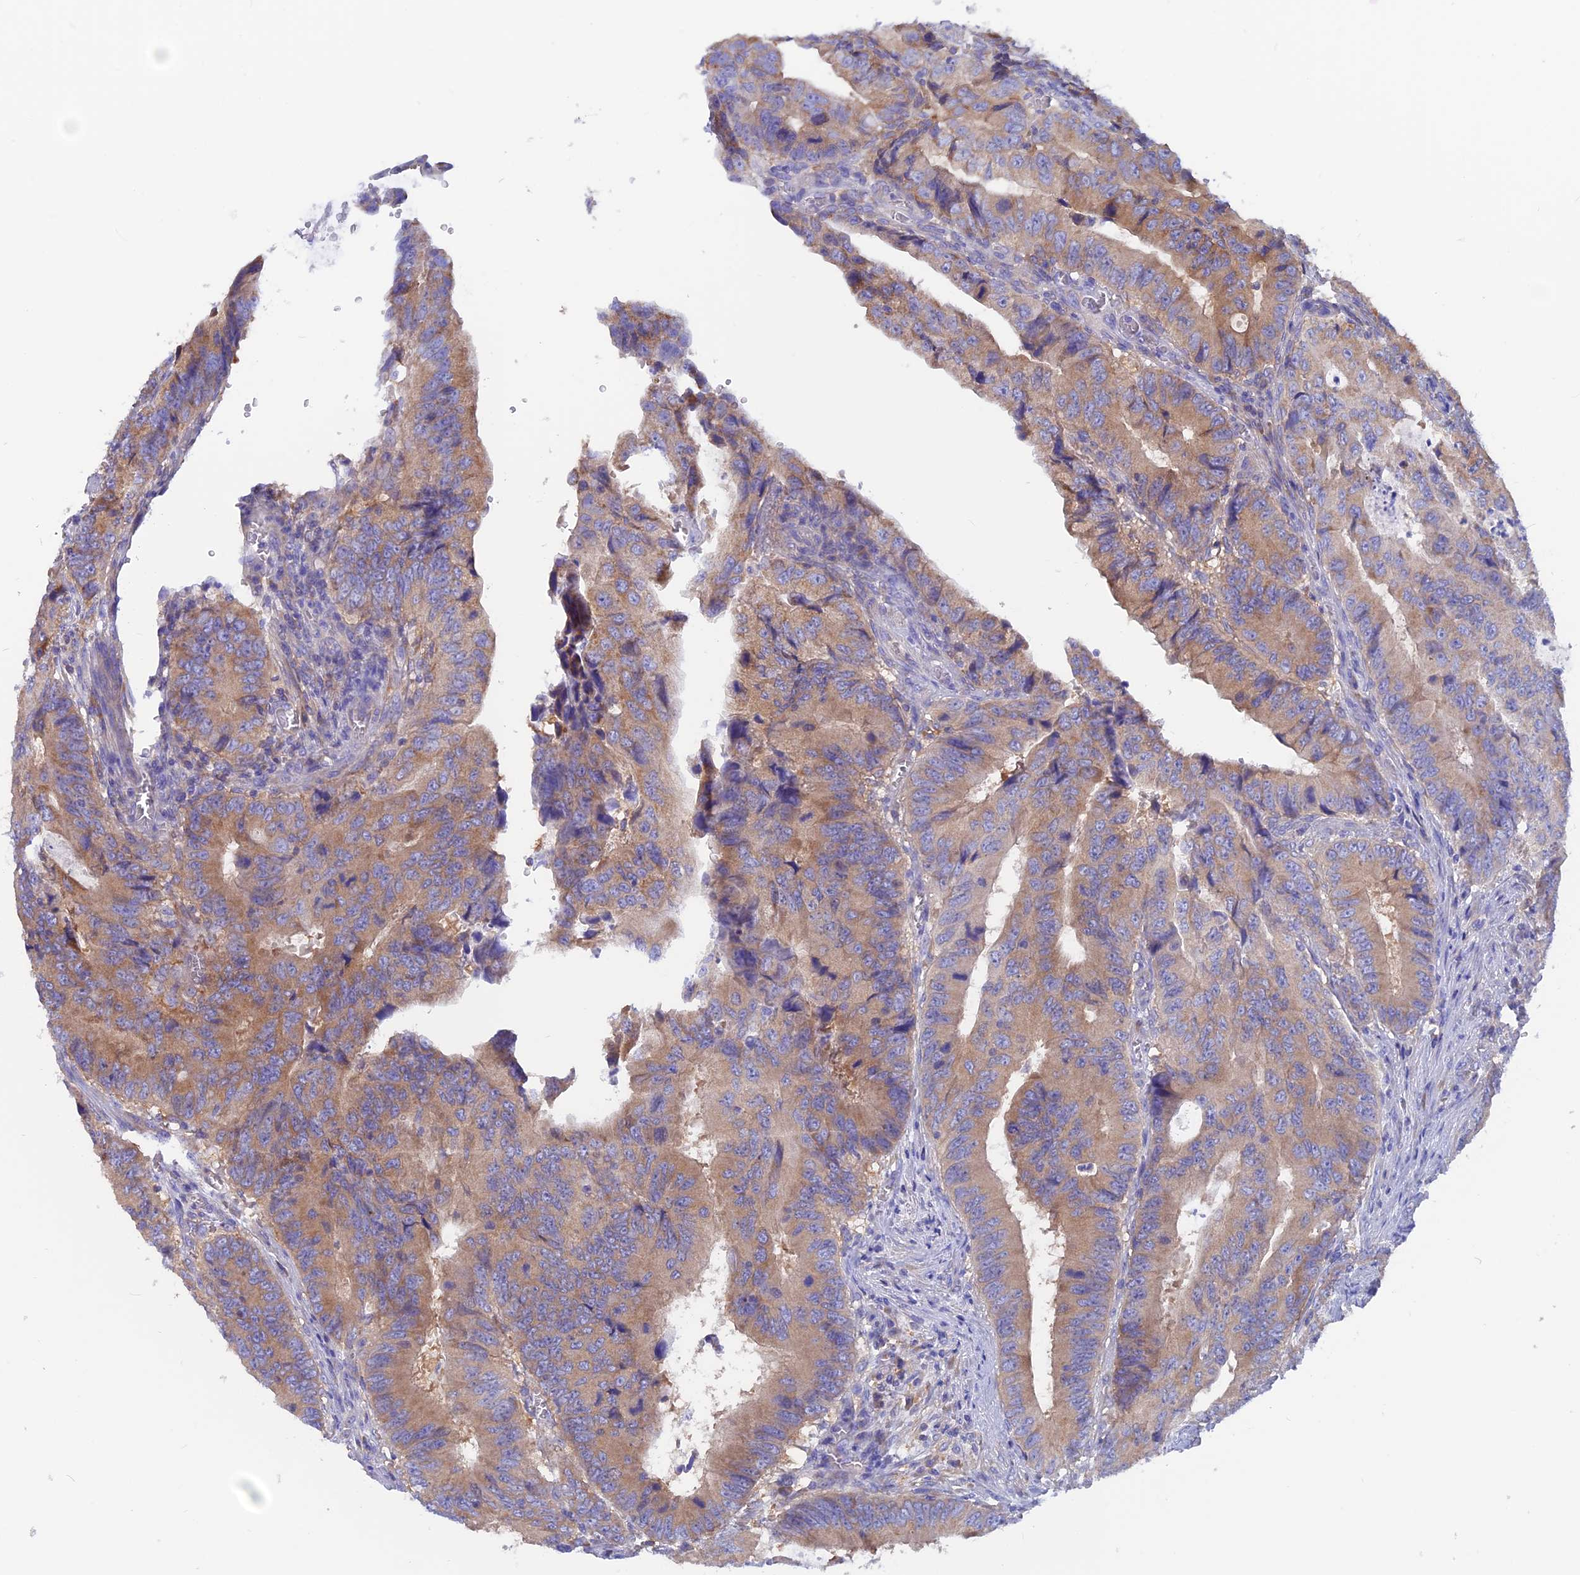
{"staining": {"intensity": "moderate", "quantity": "25%-75%", "location": "cytoplasmic/membranous"}, "tissue": "colorectal cancer", "cell_type": "Tumor cells", "image_type": "cancer", "snomed": [{"axis": "morphology", "description": "Adenocarcinoma, NOS"}, {"axis": "topography", "description": "Colon"}], "caption": "This is an image of immunohistochemistry (IHC) staining of colorectal cancer, which shows moderate expression in the cytoplasmic/membranous of tumor cells.", "gene": "LZTFL1", "patient": {"sex": "male", "age": 85}}